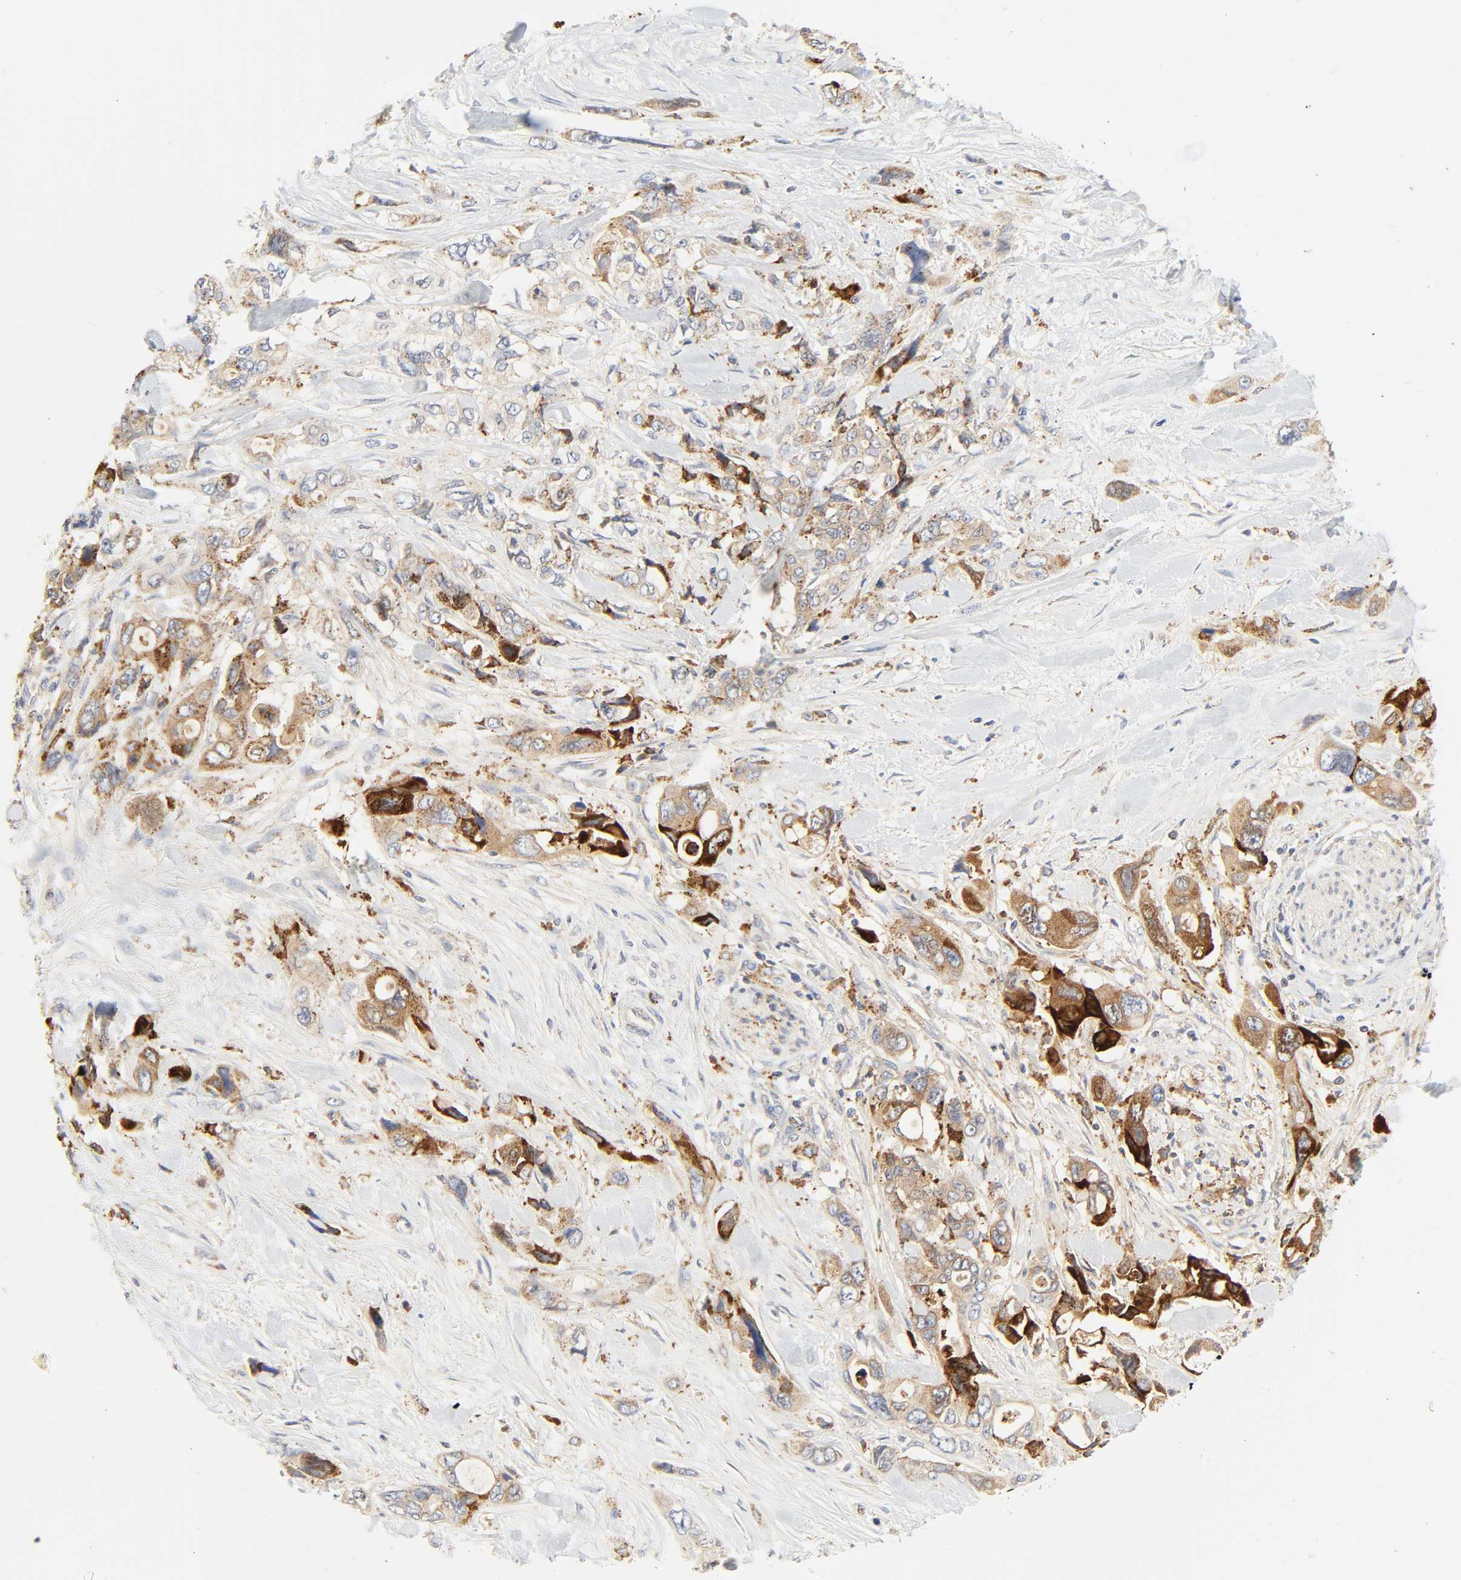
{"staining": {"intensity": "strong", "quantity": ">75%", "location": "cytoplasmic/membranous"}, "tissue": "pancreatic cancer", "cell_type": "Tumor cells", "image_type": "cancer", "snomed": [{"axis": "morphology", "description": "Adenocarcinoma, NOS"}, {"axis": "topography", "description": "Pancreas"}], "caption": "Immunohistochemical staining of human pancreatic adenocarcinoma displays high levels of strong cytoplasmic/membranous expression in about >75% of tumor cells.", "gene": "CAMK2A", "patient": {"sex": "male", "age": 46}}